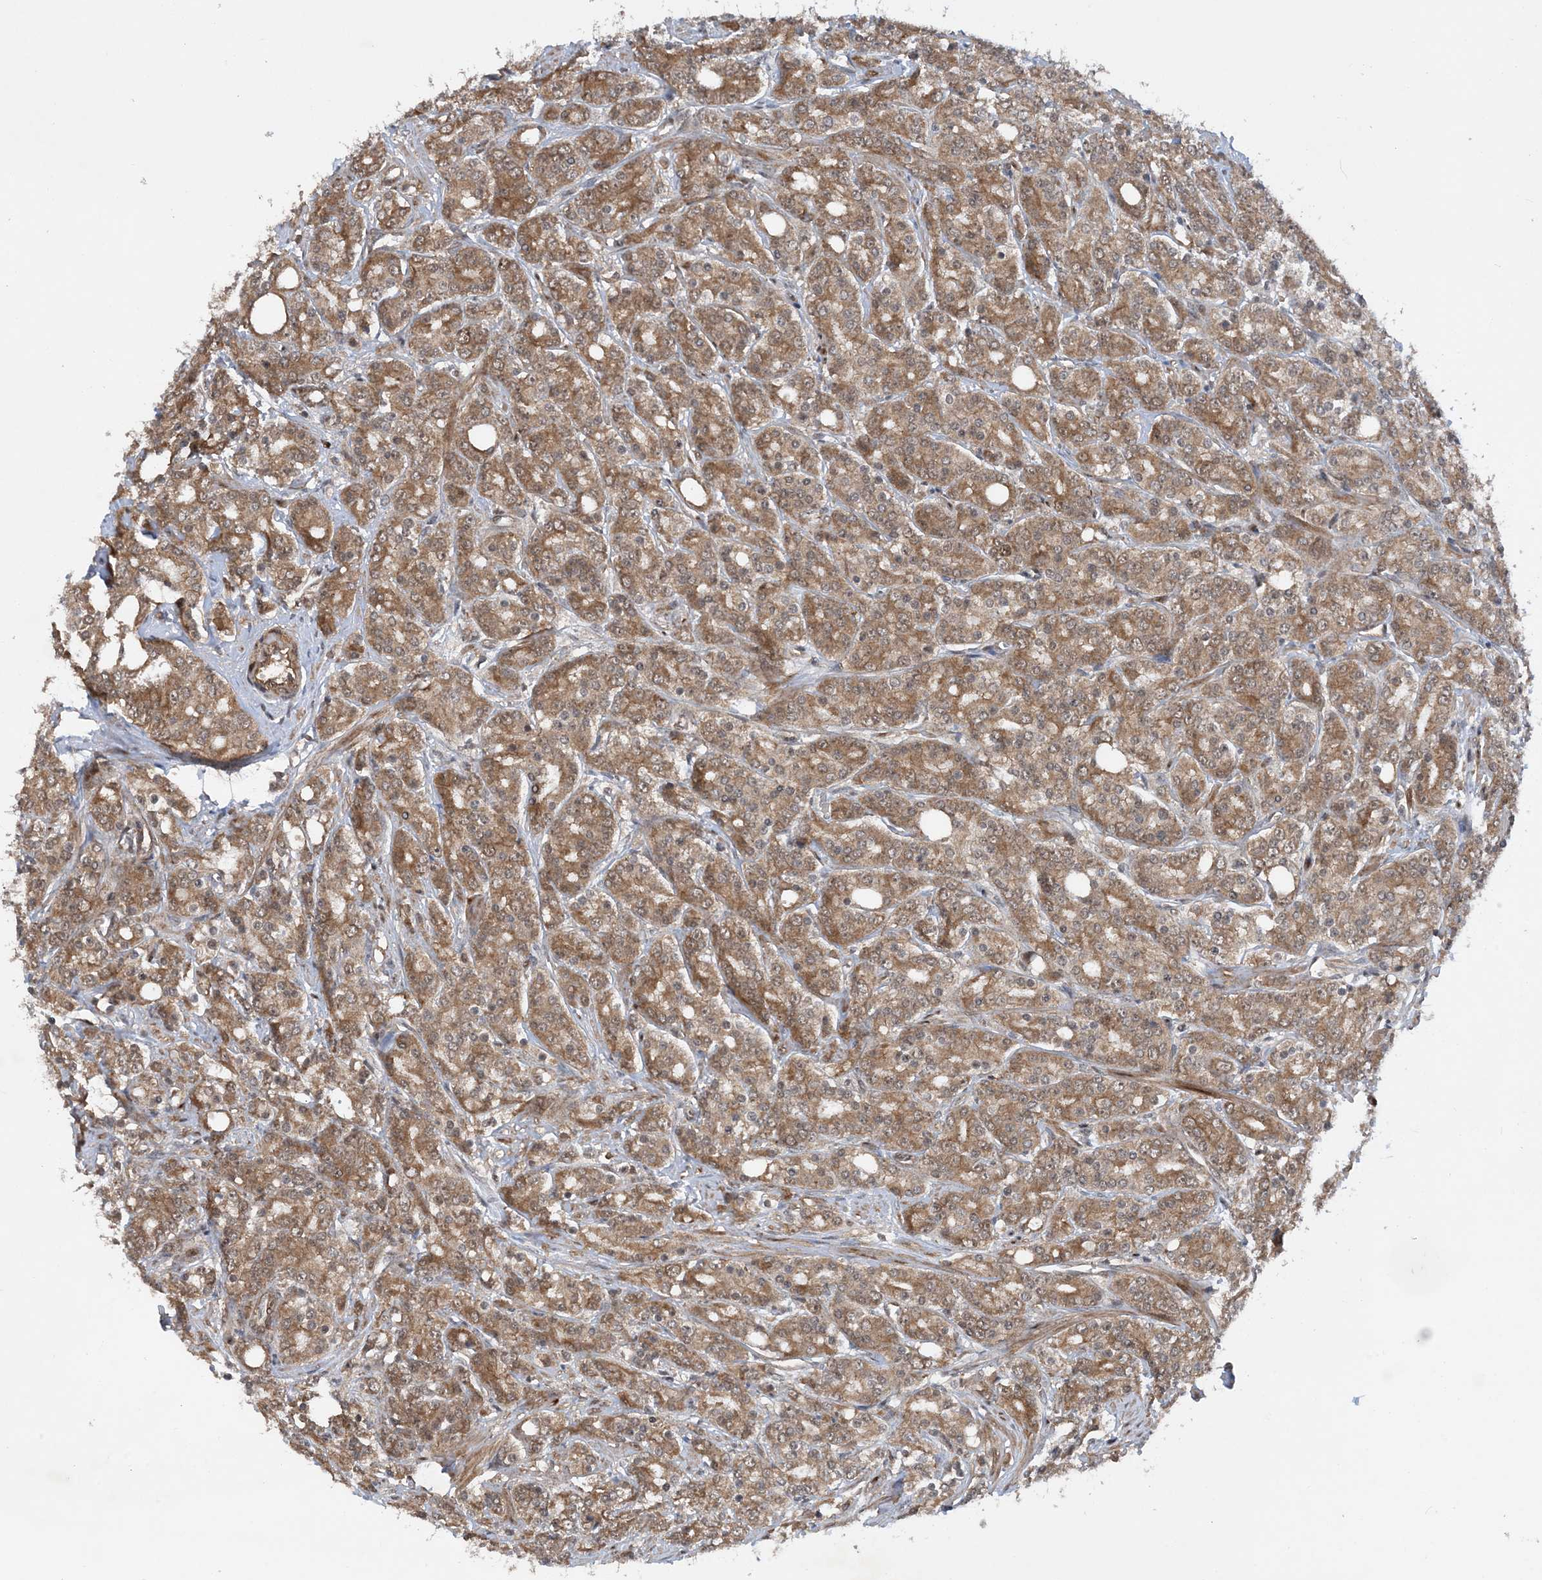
{"staining": {"intensity": "moderate", "quantity": ">75%", "location": "cytoplasmic/membranous"}, "tissue": "prostate cancer", "cell_type": "Tumor cells", "image_type": "cancer", "snomed": [{"axis": "morphology", "description": "Adenocarcinoma, High grade"}, {"axis": "topography", "description": "Prostate"}], "caption": "Moderate cytoplasmic/membranous expression for a protein is appreciated in about >75% of tumor cells of adenocarcinoma (high-grade) (prostate) using immunohistochemistry.", "gene": "HEMK1", "patient": {"sex": "male", "age": 62}}